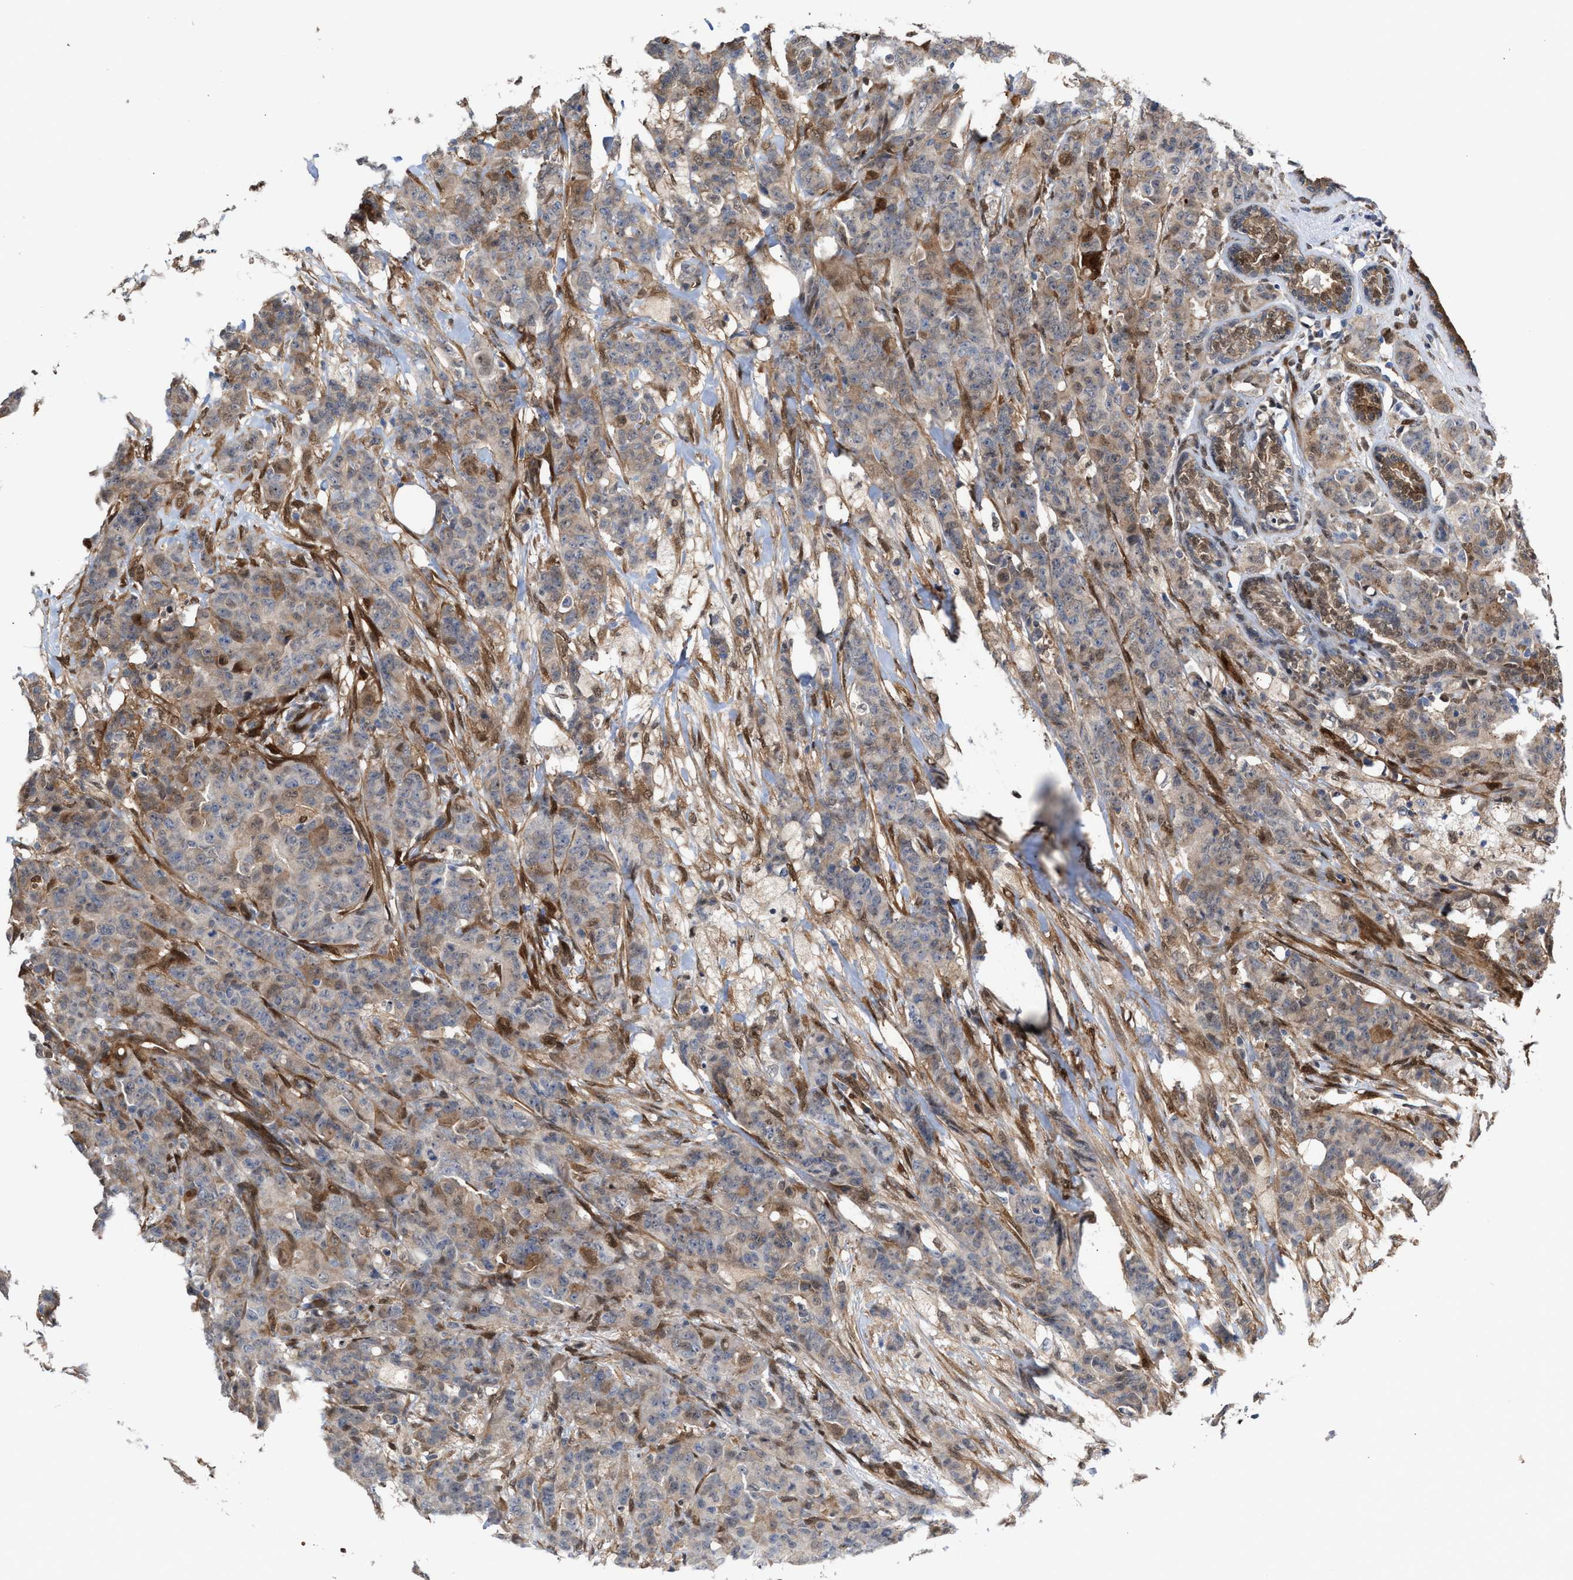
{"staining": {"intensity": "weak", "quantity": "25%-75%", "location": "cytoplasmic/membranous"}, "tissue": "breast cancer", "cell_type": "Tumor cells", "image_type": "cancer", "snomed": [{"axis": "morphology", "description": "Normal tissue, NOS"}, {"axis": "morphology", "description": "Duct carcinoma"}, {"axis": "topography", "description": "Breast"}], "caption": "Immunohistochemical staining of human breast infiltrating ductal carcinoma reveals low levels of weak cytoplasmic/membranous positivity in approximately 25%-75% of tumor cells. (brown staining indicates protein expression, while blue staining denotes nuclei).", "gene": "TP53I3", "patient": {"sex": "female", "age": 40}}